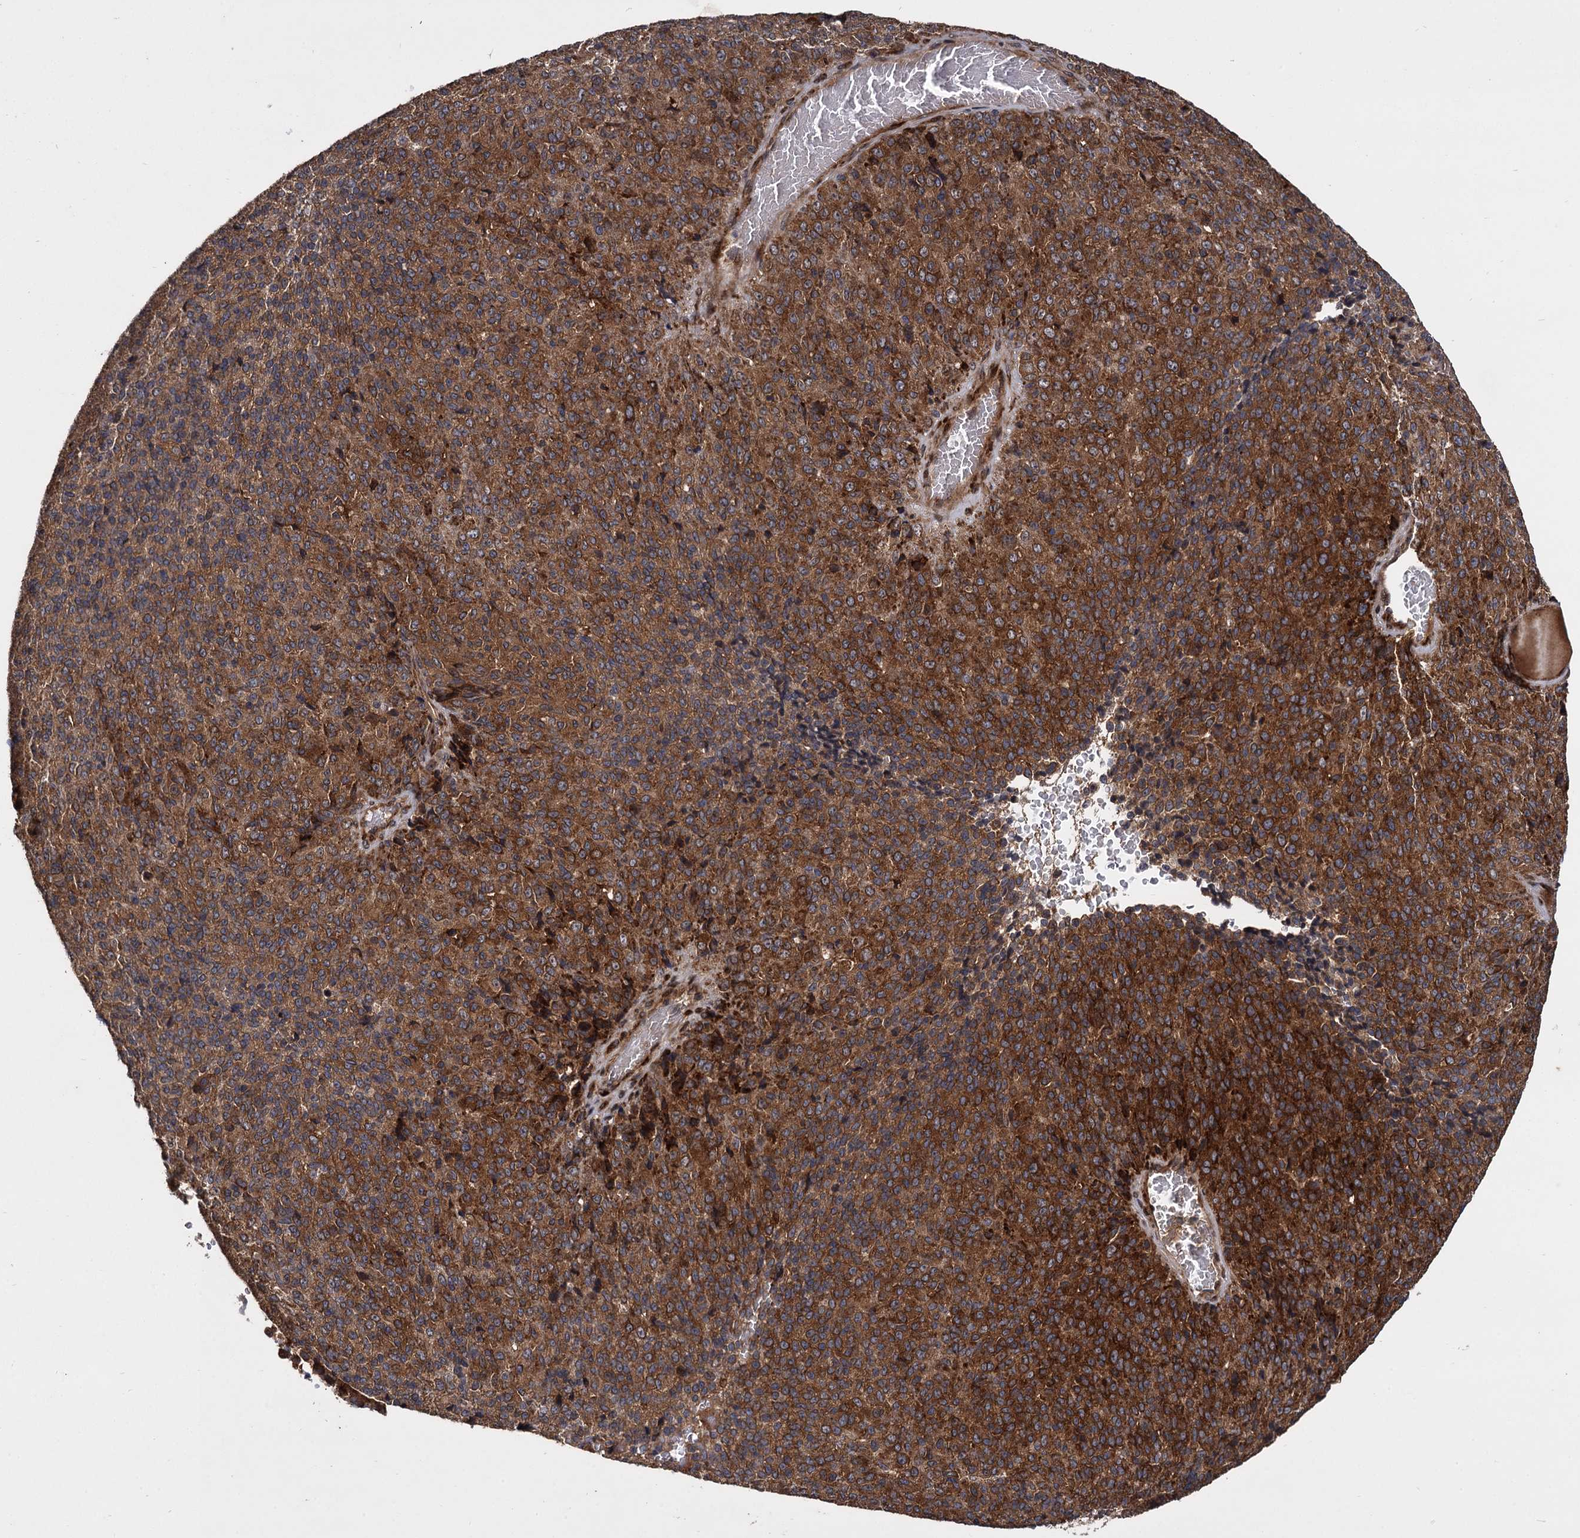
{"staining": {"intensity": "strong", "quantity": ">75%", "location": "cytoplasmic/membranous"}, "tissue": "melanoma", "cell_type": "Tumor cells", "image_type": "cancer", "snomed": [{"axis": "morphology", "description": "Malignant melanoma, Metastatic site"}, {"axis": "topography", "description": "Brain"}], "caption": "DAB (3,3'-diaminobenzidine) immunohistochemical staining of human melanoma exhibits strong cytoplasmic/membranous protein positivity in approximately >75% of tumor cells.", "gene": "INPPL1", "patient": {"sex": "female", "age": 56}}